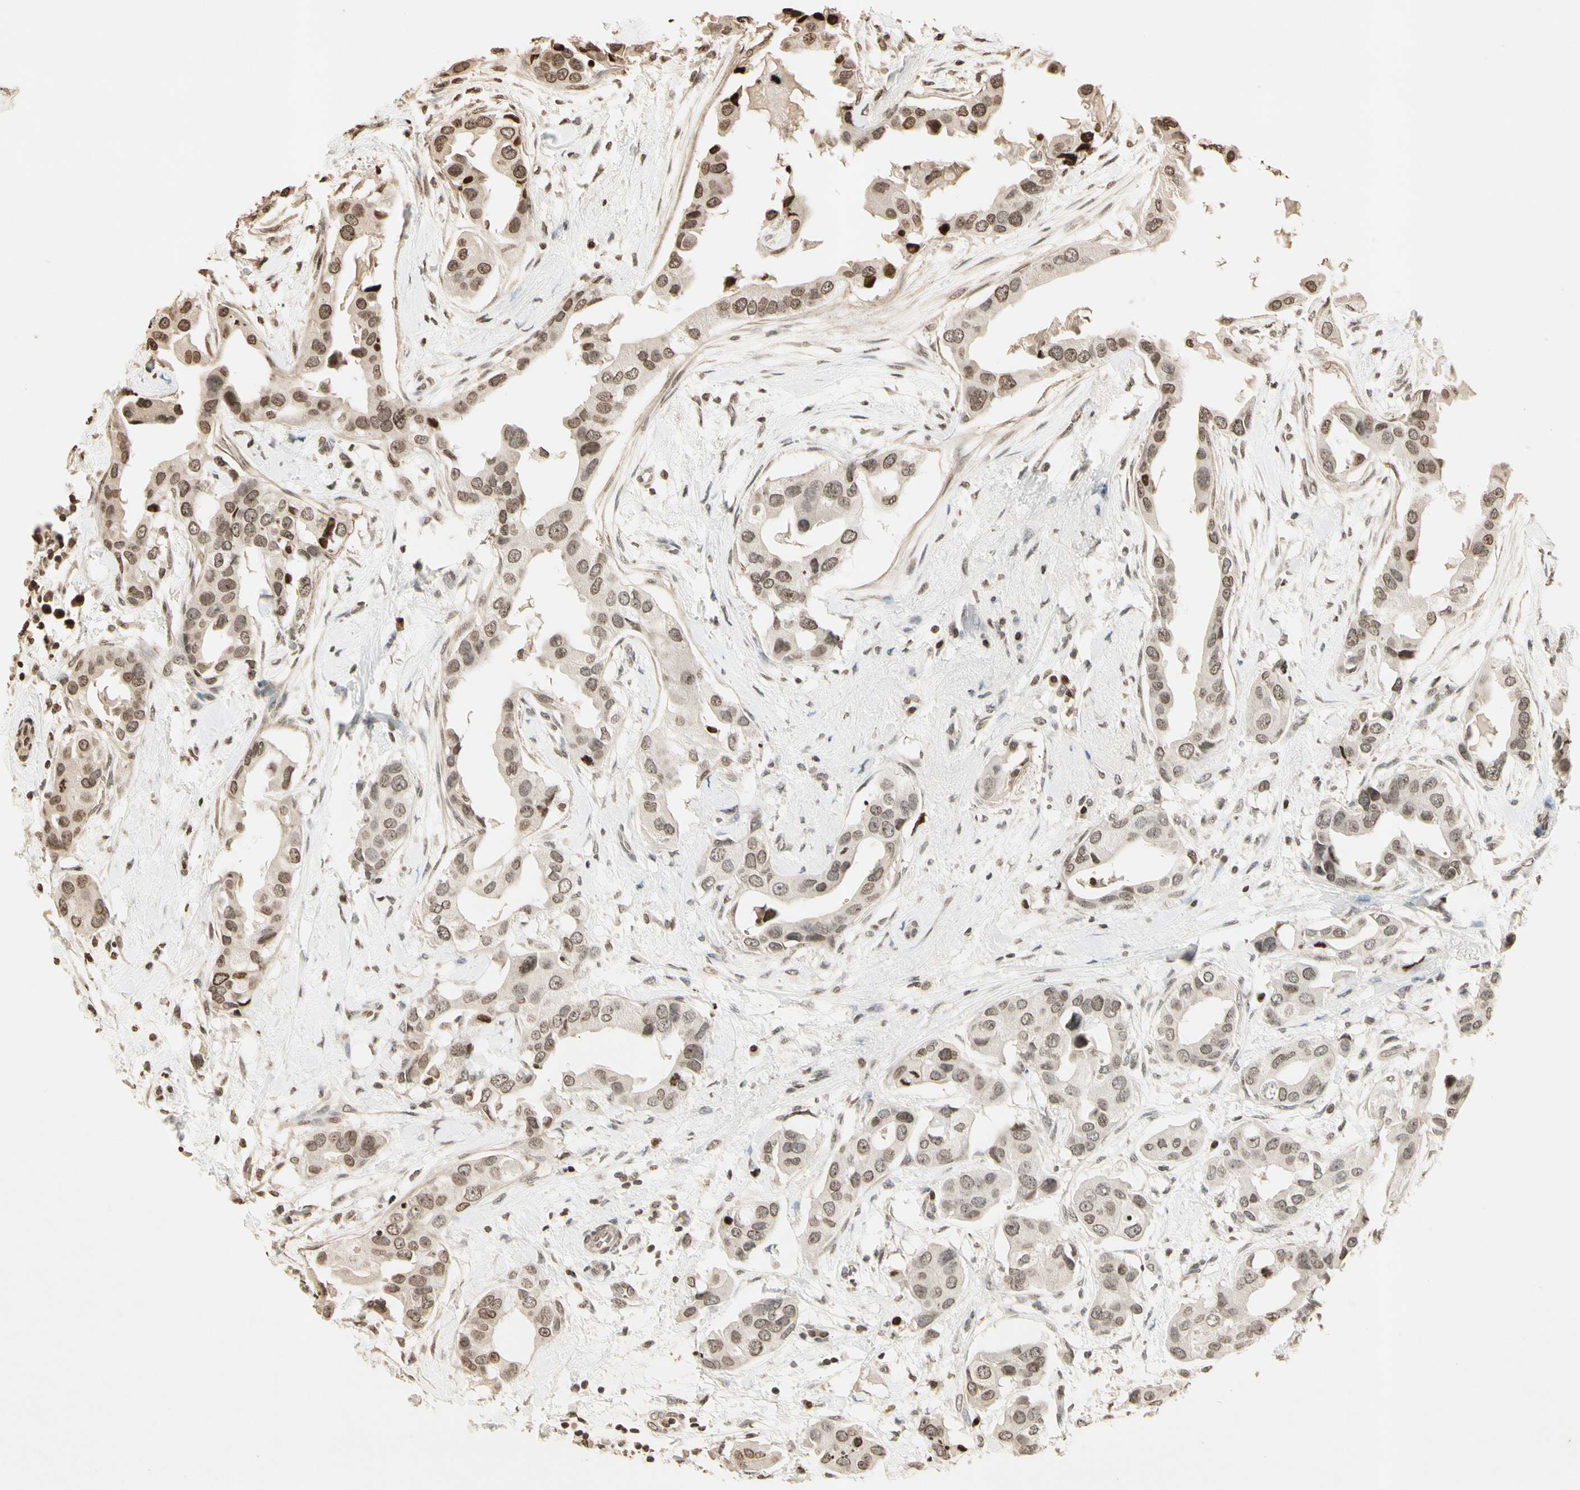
{"staining": {"intensity": "weak", "quantity": "25%-75%", "location": "cytoplasmic/membranous,nuclear"}, "tissue": "breast cancer", "cell_type": "Tumor cells", "image_type": "cancer", "snomed": [{"axis": "morphology", "description": "Duct carcinoma"}, {"axis": "topography", "description": "Breast"}], "caption": "Immunohistochemistry (IHC) photomicrograph of human infiltrating ductal carcinoma (breast) stained for a protein (brown), which shows low levels of weak cytoplasmic/membranous and nuclear expression in approximately 25%-75% of tumor cells.", "gene": "TOP1", "patient": {"sex": "female", "age": 40}}